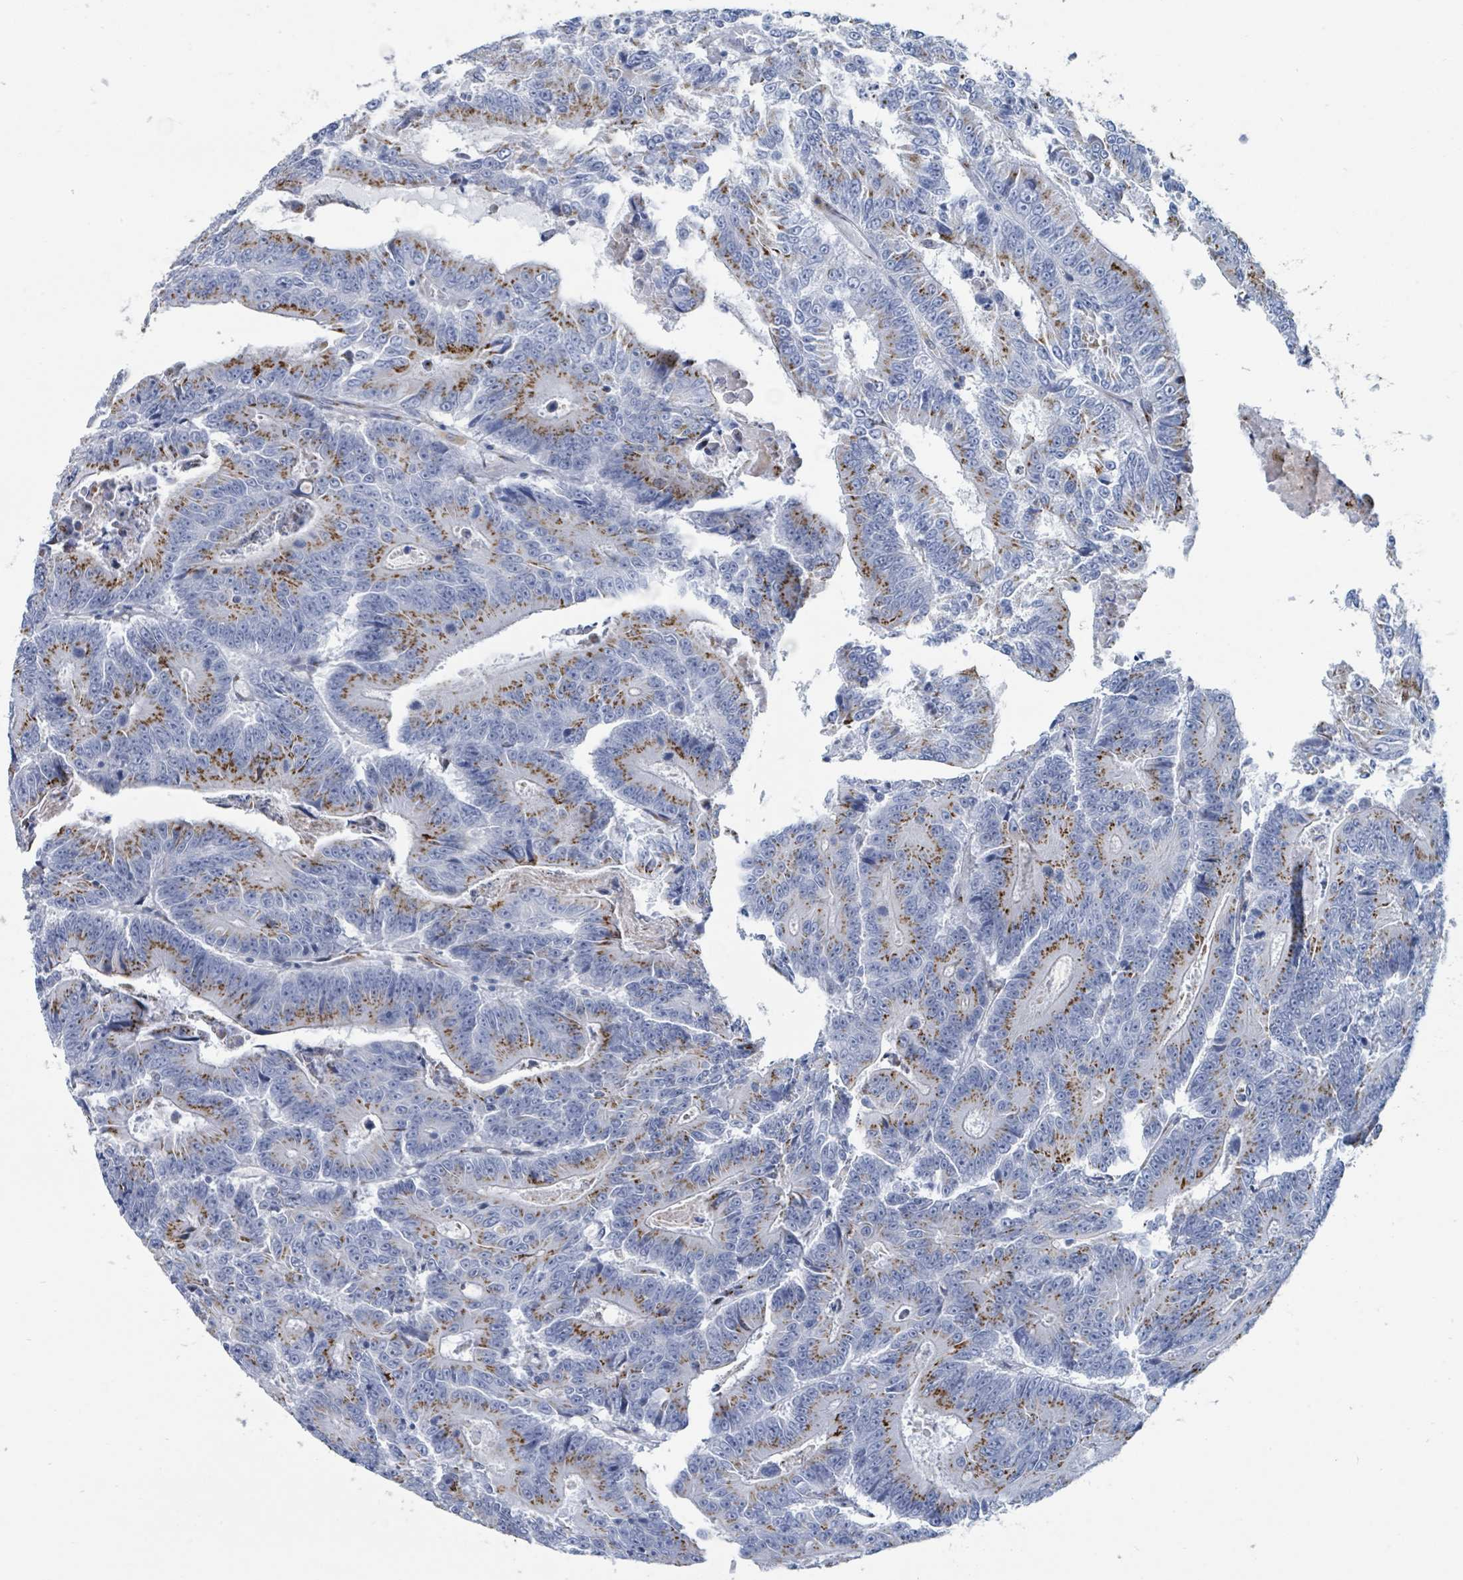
{"staining": {"intensity": "moderate", "quantity": "25%-75%", "location": "cytoplasmic/membranous"}, "tissue": "colorectal cancer", "cell_type": "Tumor cells", "image_type": "cancer", "snomed": [{"axis": "morphology", "description": "Adenocarcinoma, NOS"}, {"axis": "topography", "description": "Colon"}], "caption": "Colorectal cancer stained for a protein (brown) displays moderate cytoplasmic/membranous positive positivity in about 25%-75% of tumor cells.", "gene": "DCAF5", "patient": {"sex": "male", "age": 83}}